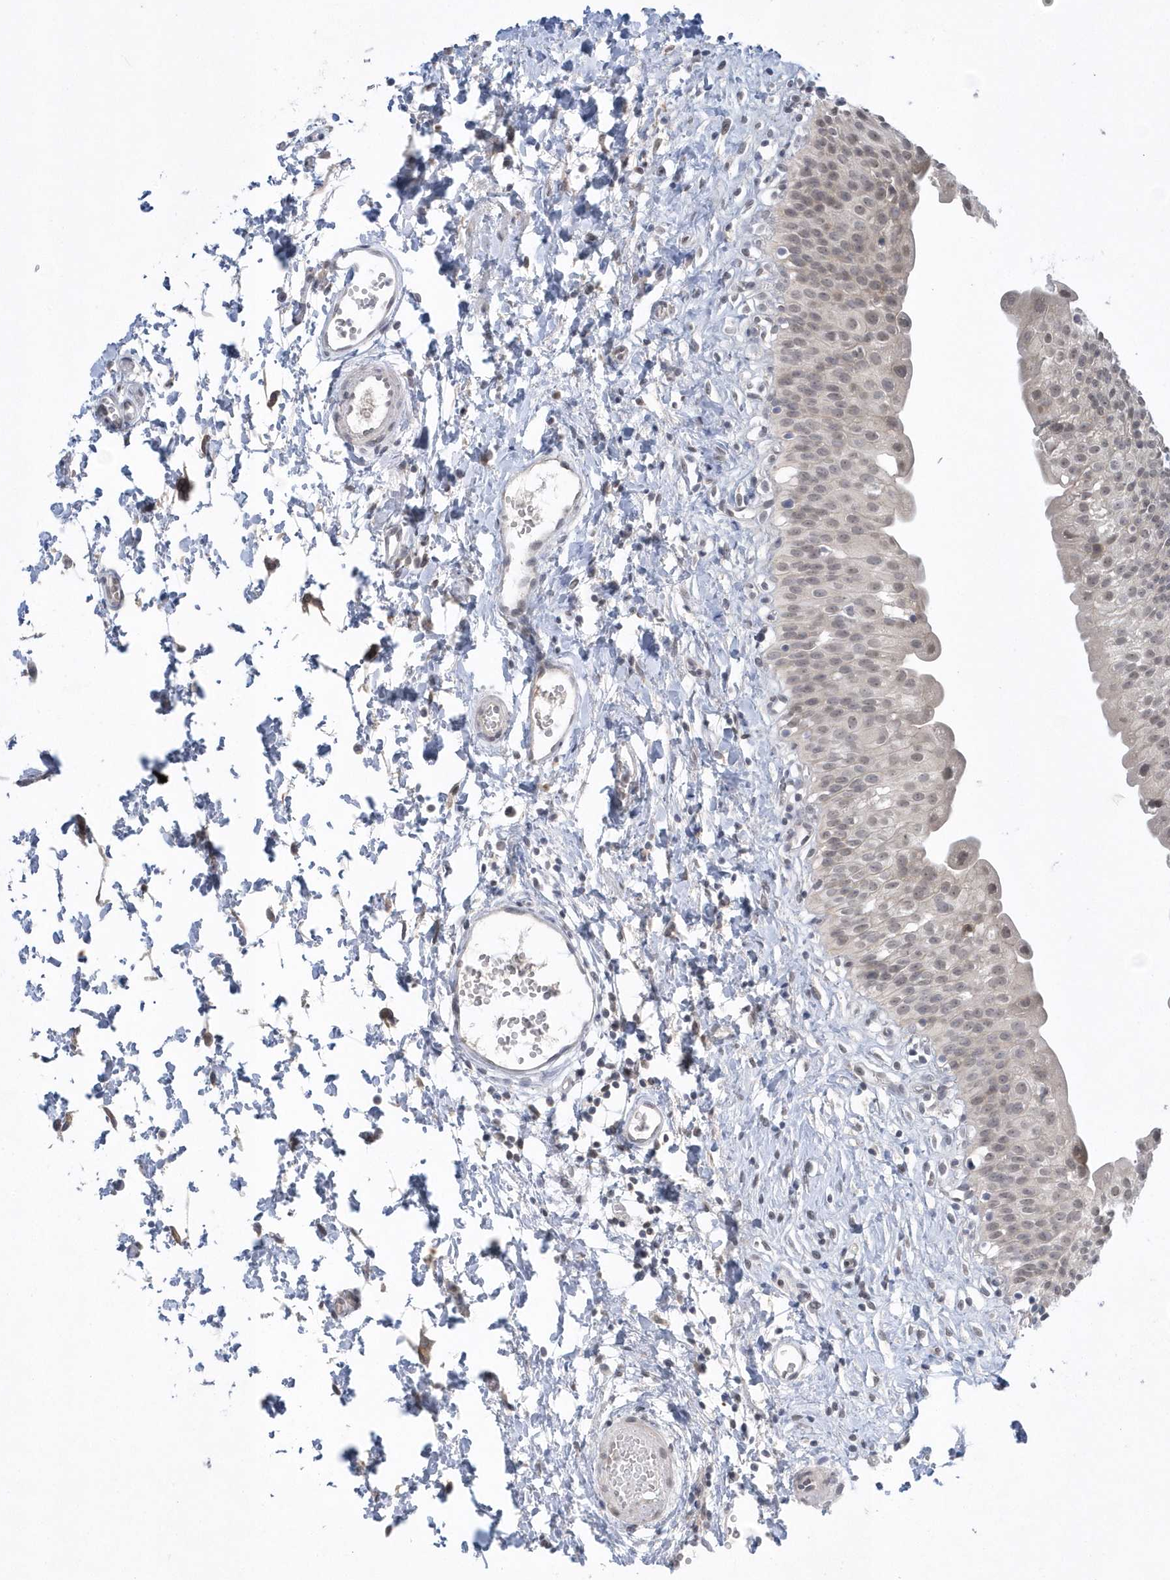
{"staining": {"intensity": "weak", "quantity": ">75%", "location": "cytoplasmic/membranous,nuclear"}, "tissue": "urinary bladder", "cell_type": "Urothelial cells", "image_type": "normal", "snomed": [{"axis": "morphology", "description": "Normal tissue, NOS"}, {"axis": "topography", "description": "Urinary bladder"}], "caption": "DAB (3,3'-diaminobenzidine) immunohistochemical staining of unremarkable urinary bladder displays weak cytoplasmic/membranous,nuclear protein positivity in approximately >75% of urothelial cells. (Stains: DAB (3,3'-diaminobenzidine) in brown, nuclei in blue, Microscopy: brightfield microscopy at high magnification).", "gene": "ZC3H12D", "patient": {"sex": "male", "age": 51}}